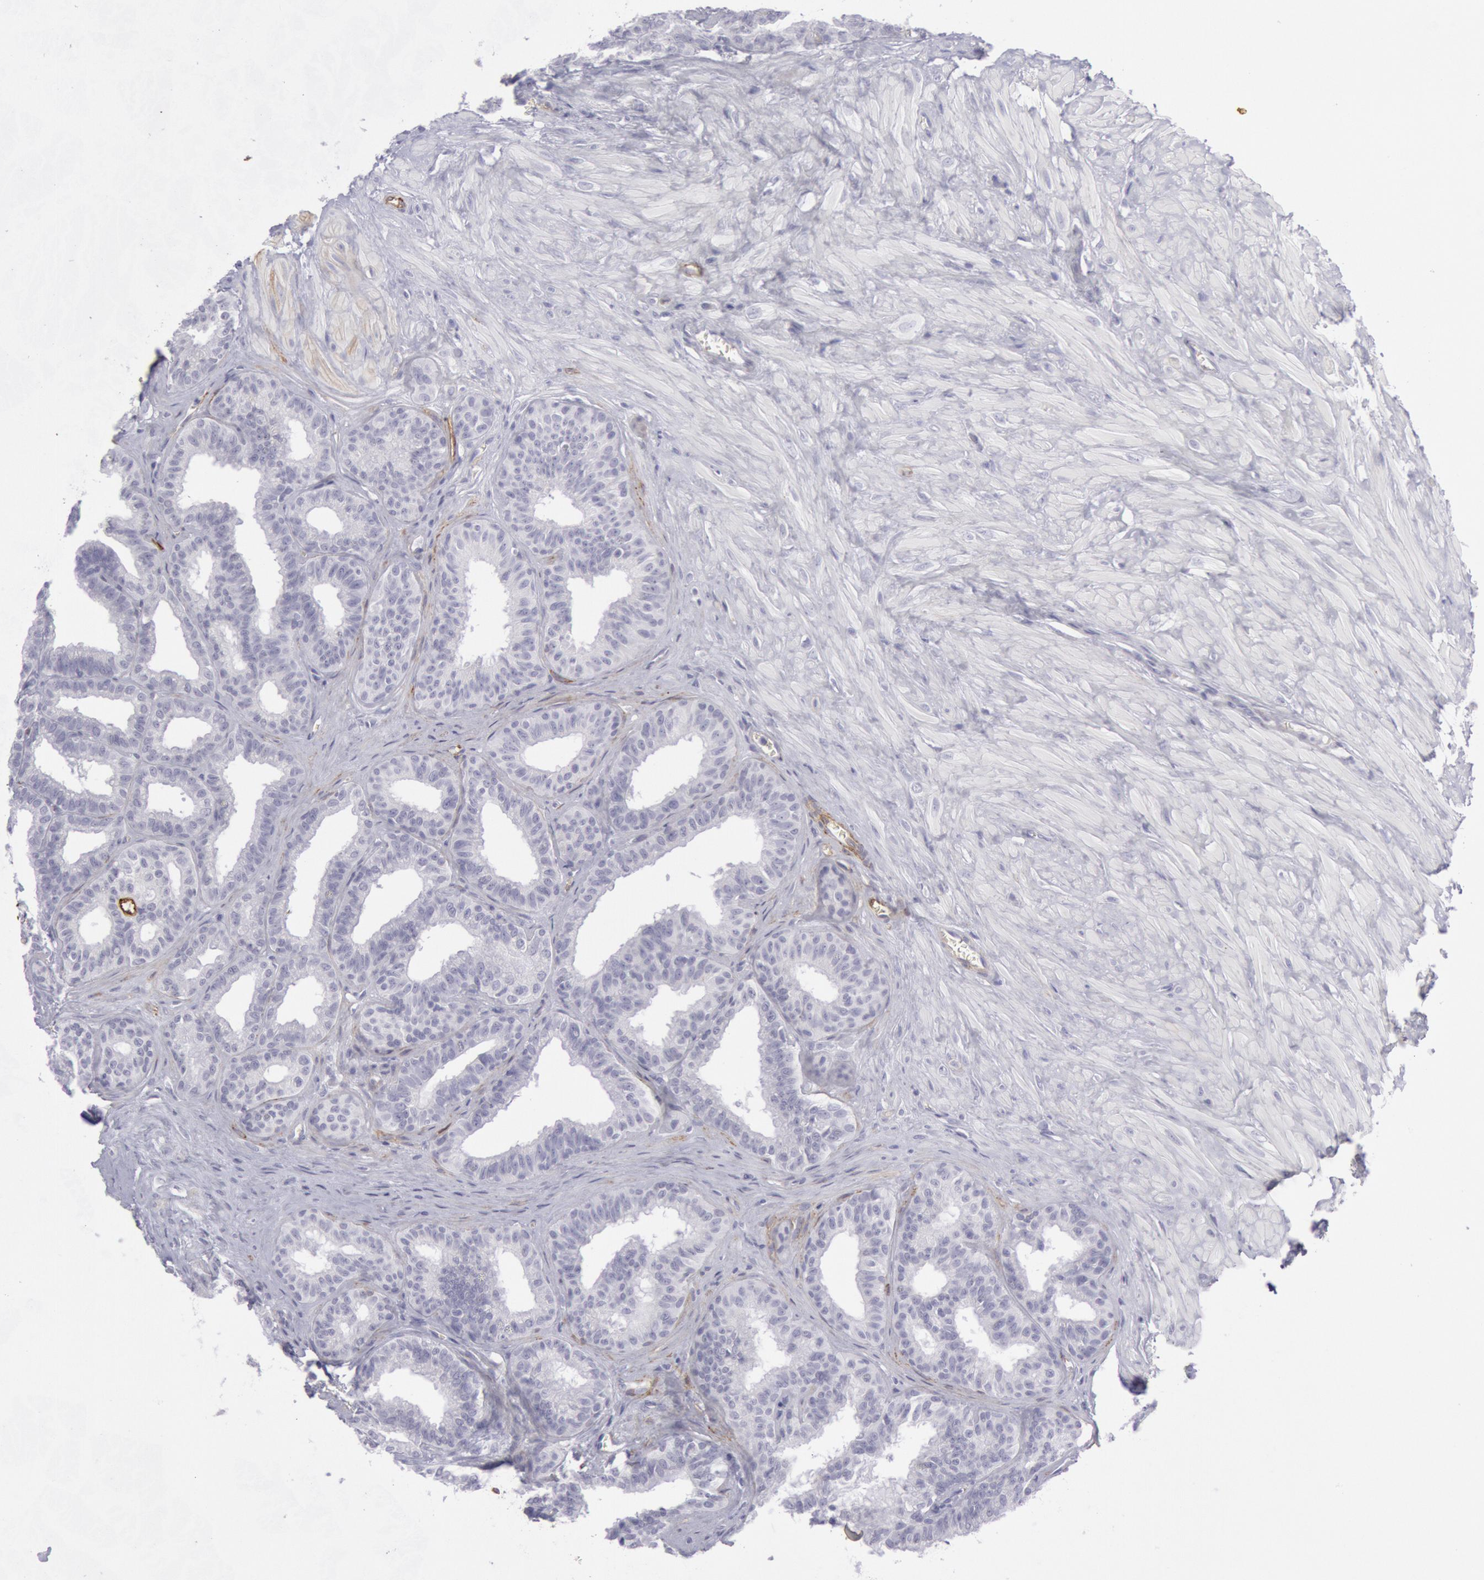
{"staining": {"intensity": "negative", "quantity": "none", "location": "none"}, "tissue": "seminal vesicle", "cell_type": "Glandular cells", "image_type": "normal", "snomed": [{"axis": "morphology", "description": "Normal tissue, NOS"}, {"axis": "topography", "description": "Seminal veicle"}], "caption": "Micrograph shows no protein expression in glandular cells of benign seminal vesicle.", "gene": "CDH13", "patient": {"sex": "male", "age": 26}}